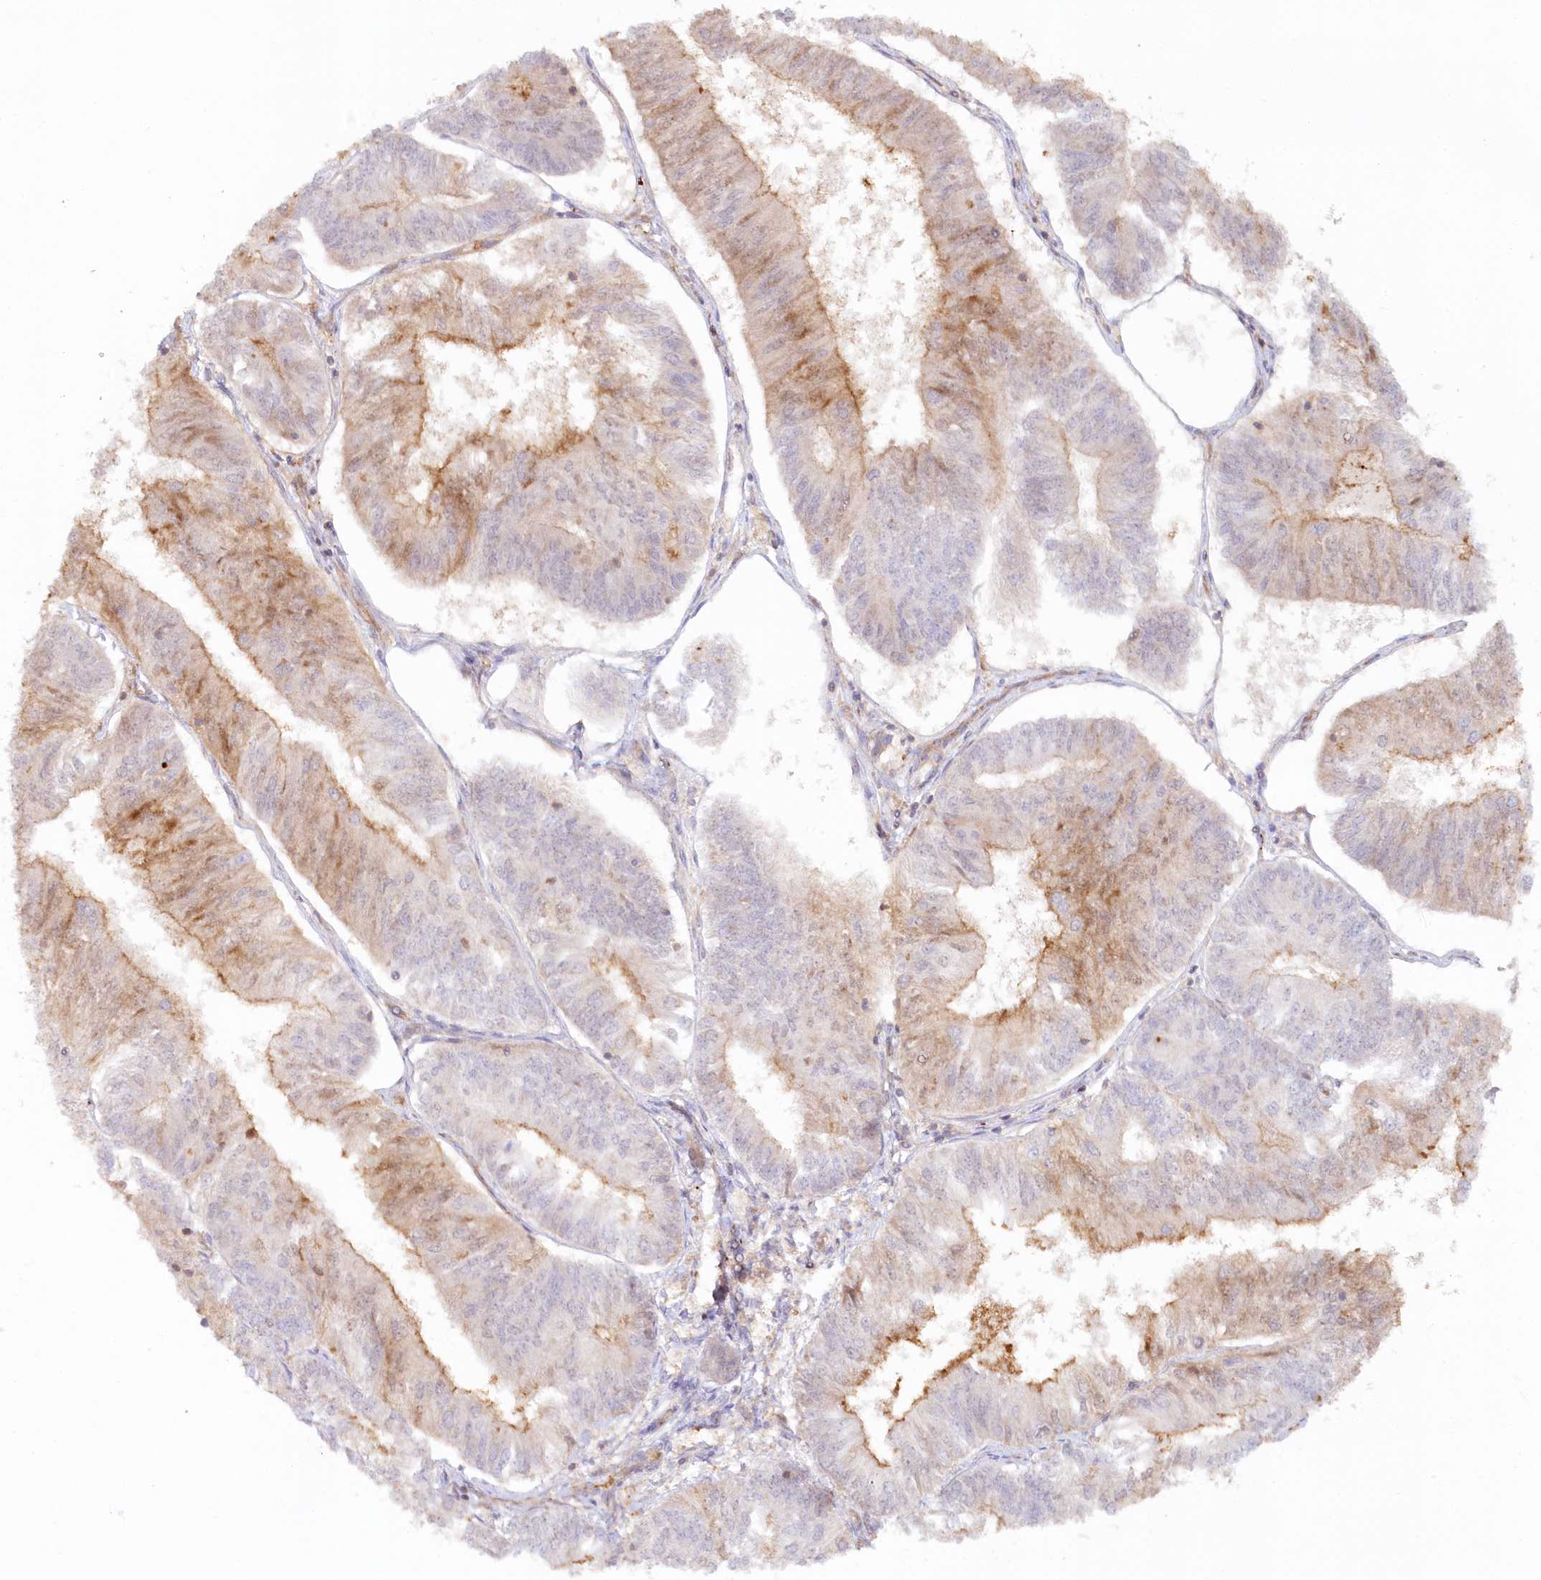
{"staining": {"intensity": "moderate", "quantity": "25%-75%", "location": "cytoplasmic/membranous"}, "tissue": "endometrial cancer", "cell_type": "Tumor cells", "image_type": "cancer", "snomed": [{"axis": "morphology", "description": "Adenocarcinoma, NOS"}, {"axis": "topography", "description": "Endometrium"}], "caption": "This is an image of immunohistochemistry (IHC) staining of endometrial cancer (adenocarcinoma), which shows moderate positivity in the cytoplasmic/membranous of tumor cells.", "gene": "GBE1", "patient": {"sex": "female", "age": 58}}